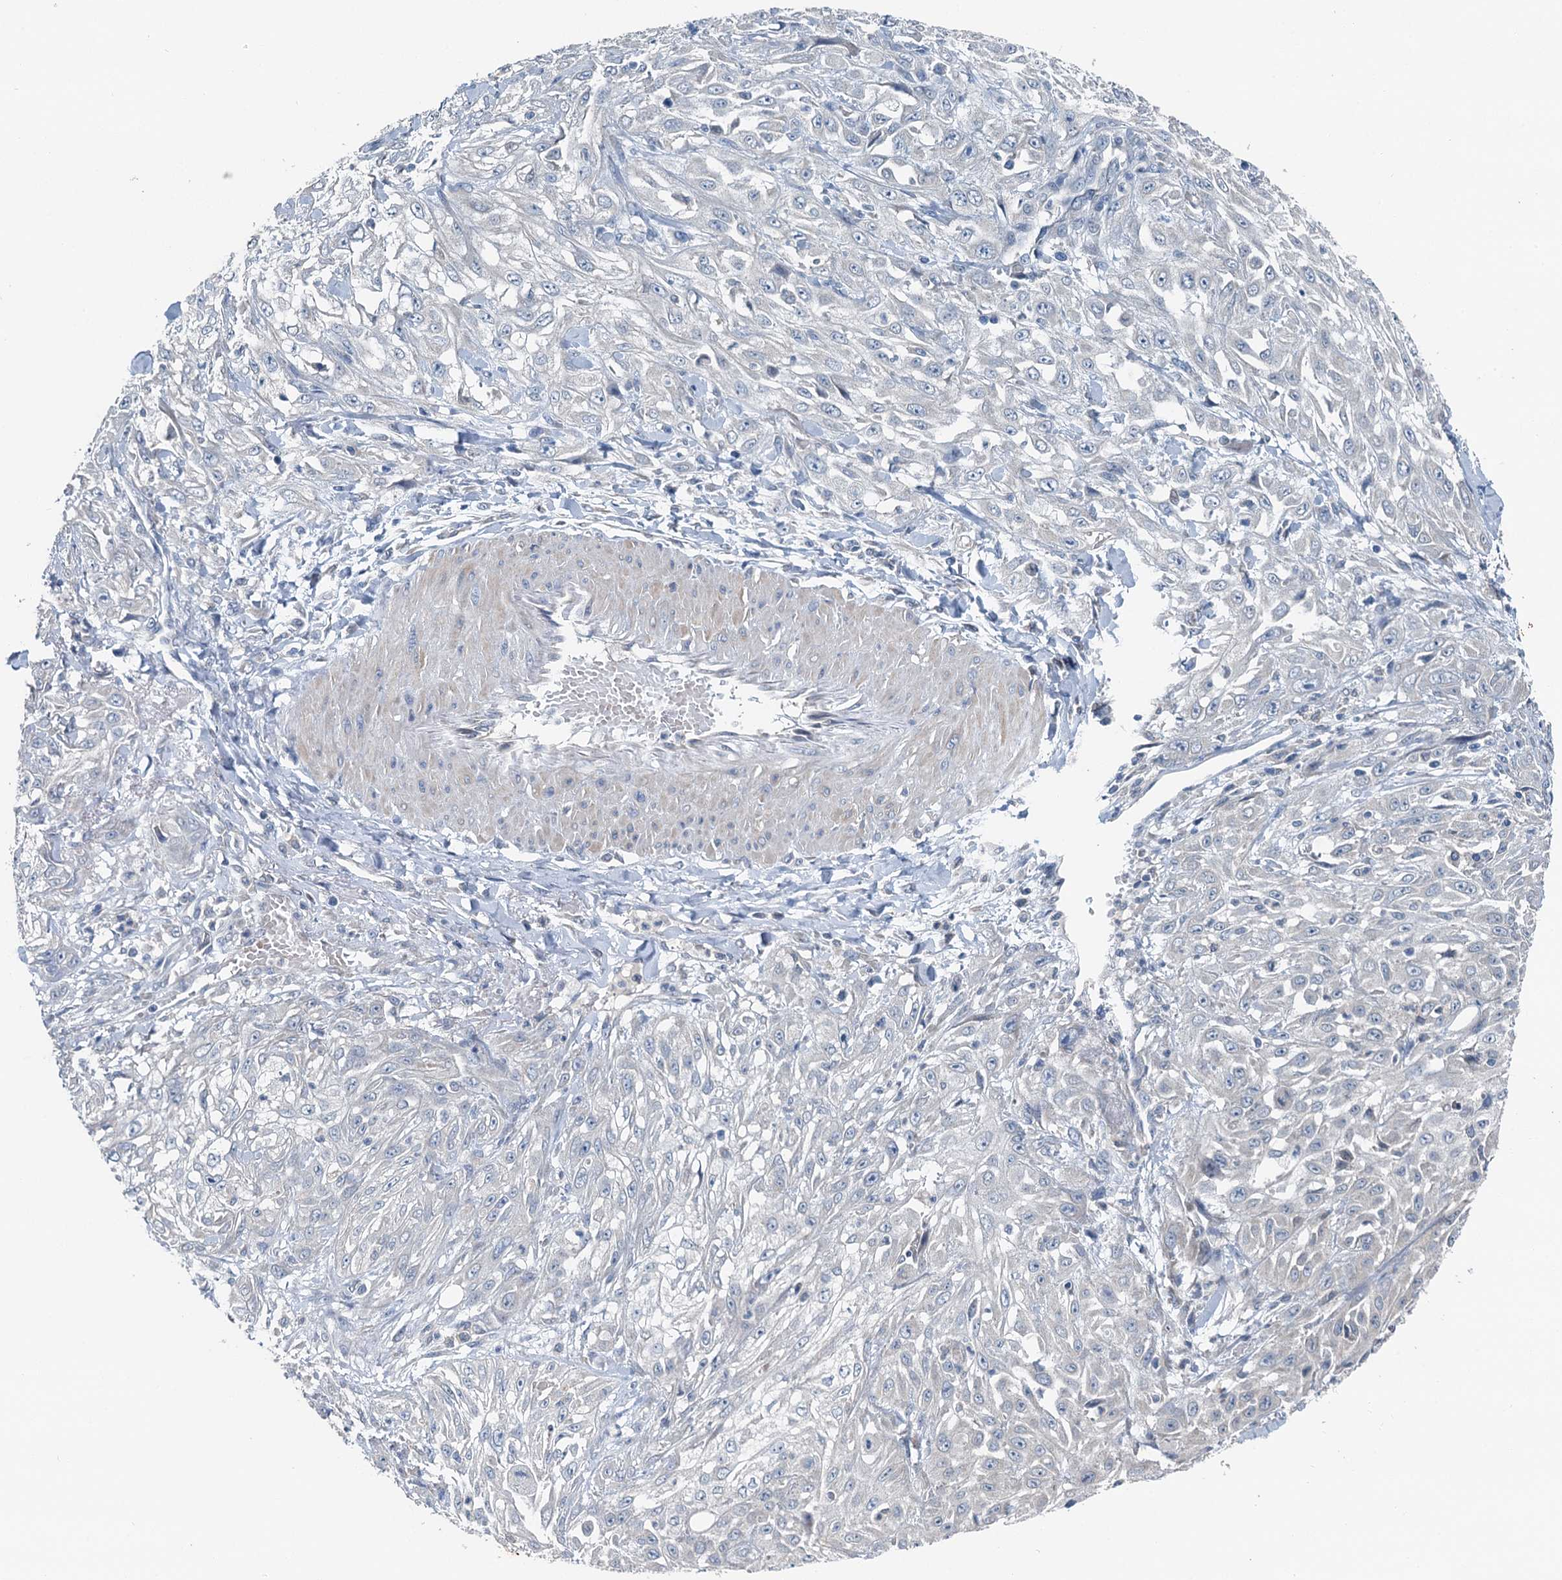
{"staining": {"intensity": "negative", "quantity": "none", "location": "none"}, "tissue": "skin cancer", "cell_type": "Tumor cells", "image_type": "cancer", "snomed": [{"axis": "morphology", "description": "Squamous cell carcinoma, NOS"}, {"axis": "morphology", "description": "Squamous cell carcinoma, metastatic, NOS"}, {"axis": "topography", "description": "Skin"}, {"axis": "topography", "description": "Lymph node"}], "caption": "This is an immunohistochemistry histopathology image of skin metastatic squamous cell carcinoma. There is no expression in tumor cells.", "gene": "C6orf120", "patient": {"sex": "male", "age": 75}}